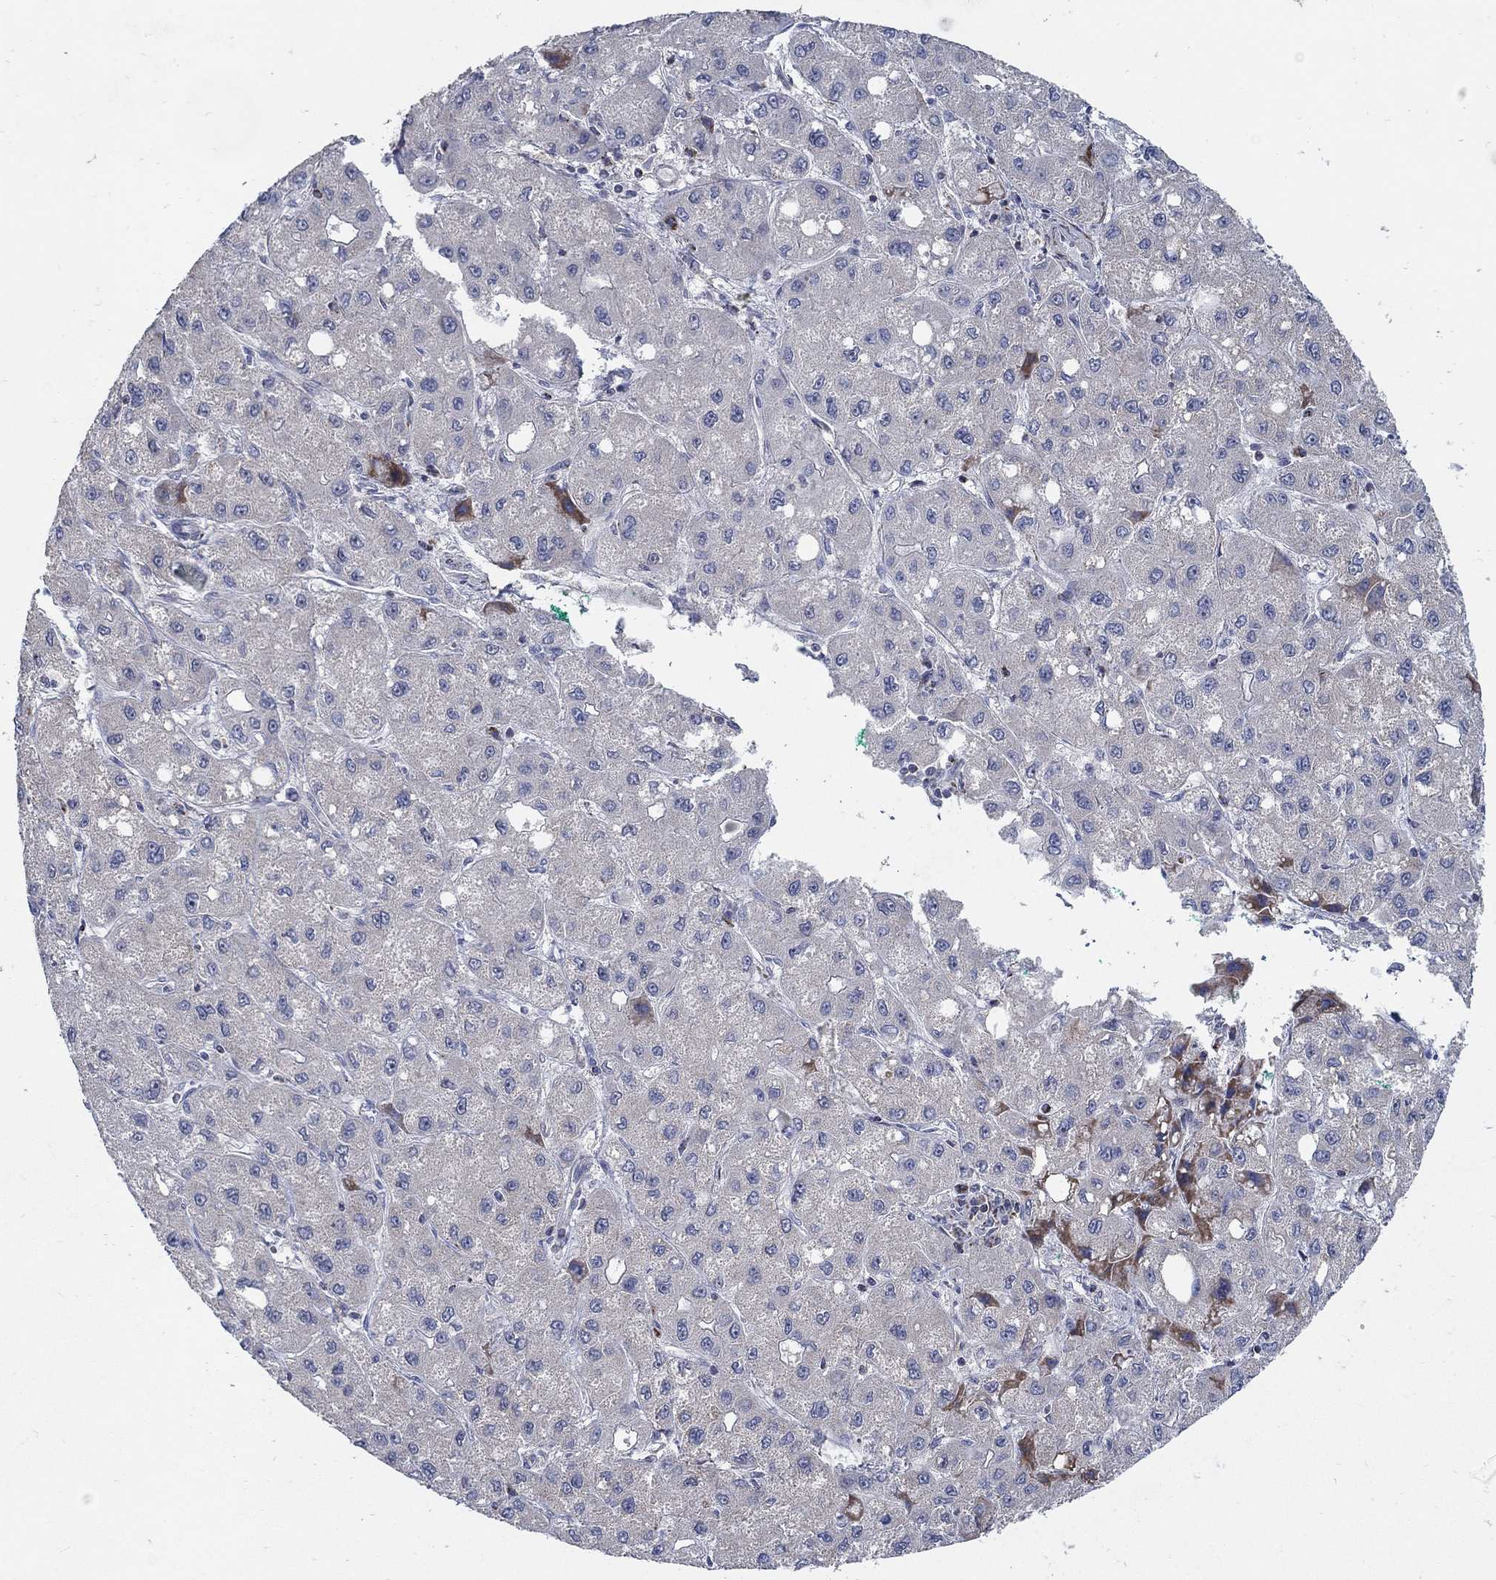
{"staining": {"intensity": "negative", "quantity": "none", "location": "none"}, "tissue": "liver cancer", "cell_type": "Tumor cells", "image_type": "cancer", "snomed": [{"axis": "morphology", "description": "Carcinoma, Hepatocellular, NOS"}, {"axis": "topography", "description": "Liver"}], "caption": "An immunohistochemistry (IHC) photomicrograph of liver hepatocellular carcinoma is shown. There is no staining in tumor cells of liver hepatocellular carcinoma.", "gene": "HMX2", "patient": {"sex": "male", "age": 73}}